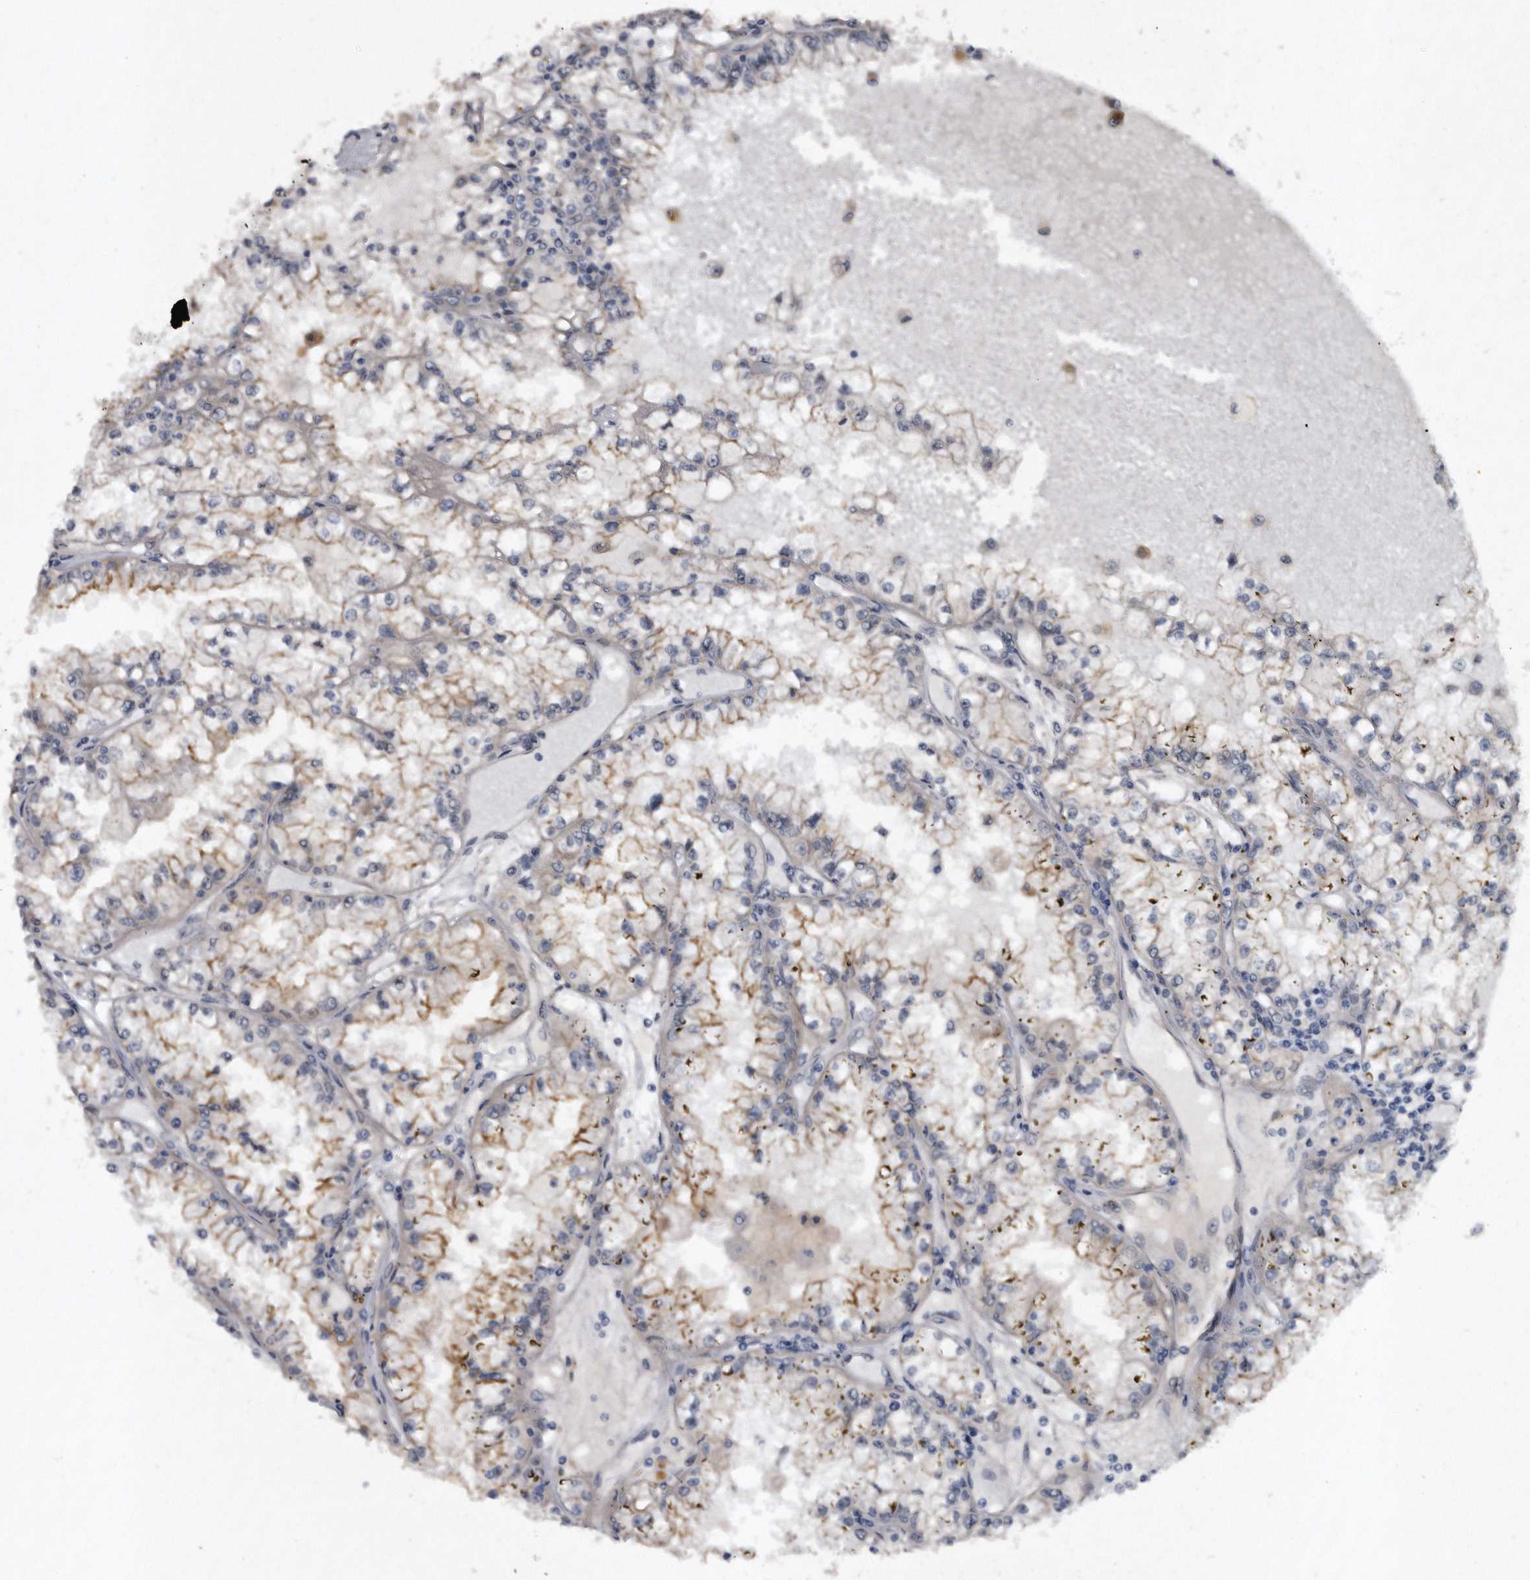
{"staining": {"intensity": "moderate", "quantity": "<25%", "location": "cytoplasmic/membranous"}, "tissue": "renal cancer", "cell_type": "Tumor cells", "image_type": "cancer", "snomed": [{"axis": "morphology", "description": "Adenocarcinoma, NOS"}, {"axis": "topography", "description": "Kidney"}], "caption": "Immunohistochemical staining of renal cancer (adenocarcinoma) demonstrates low levels of moderate cytoplasmic/membranous expression in approximately <25% of tumor cells.", "gene": "PROM1", "patient": {"sex": "male", "age": 56}}